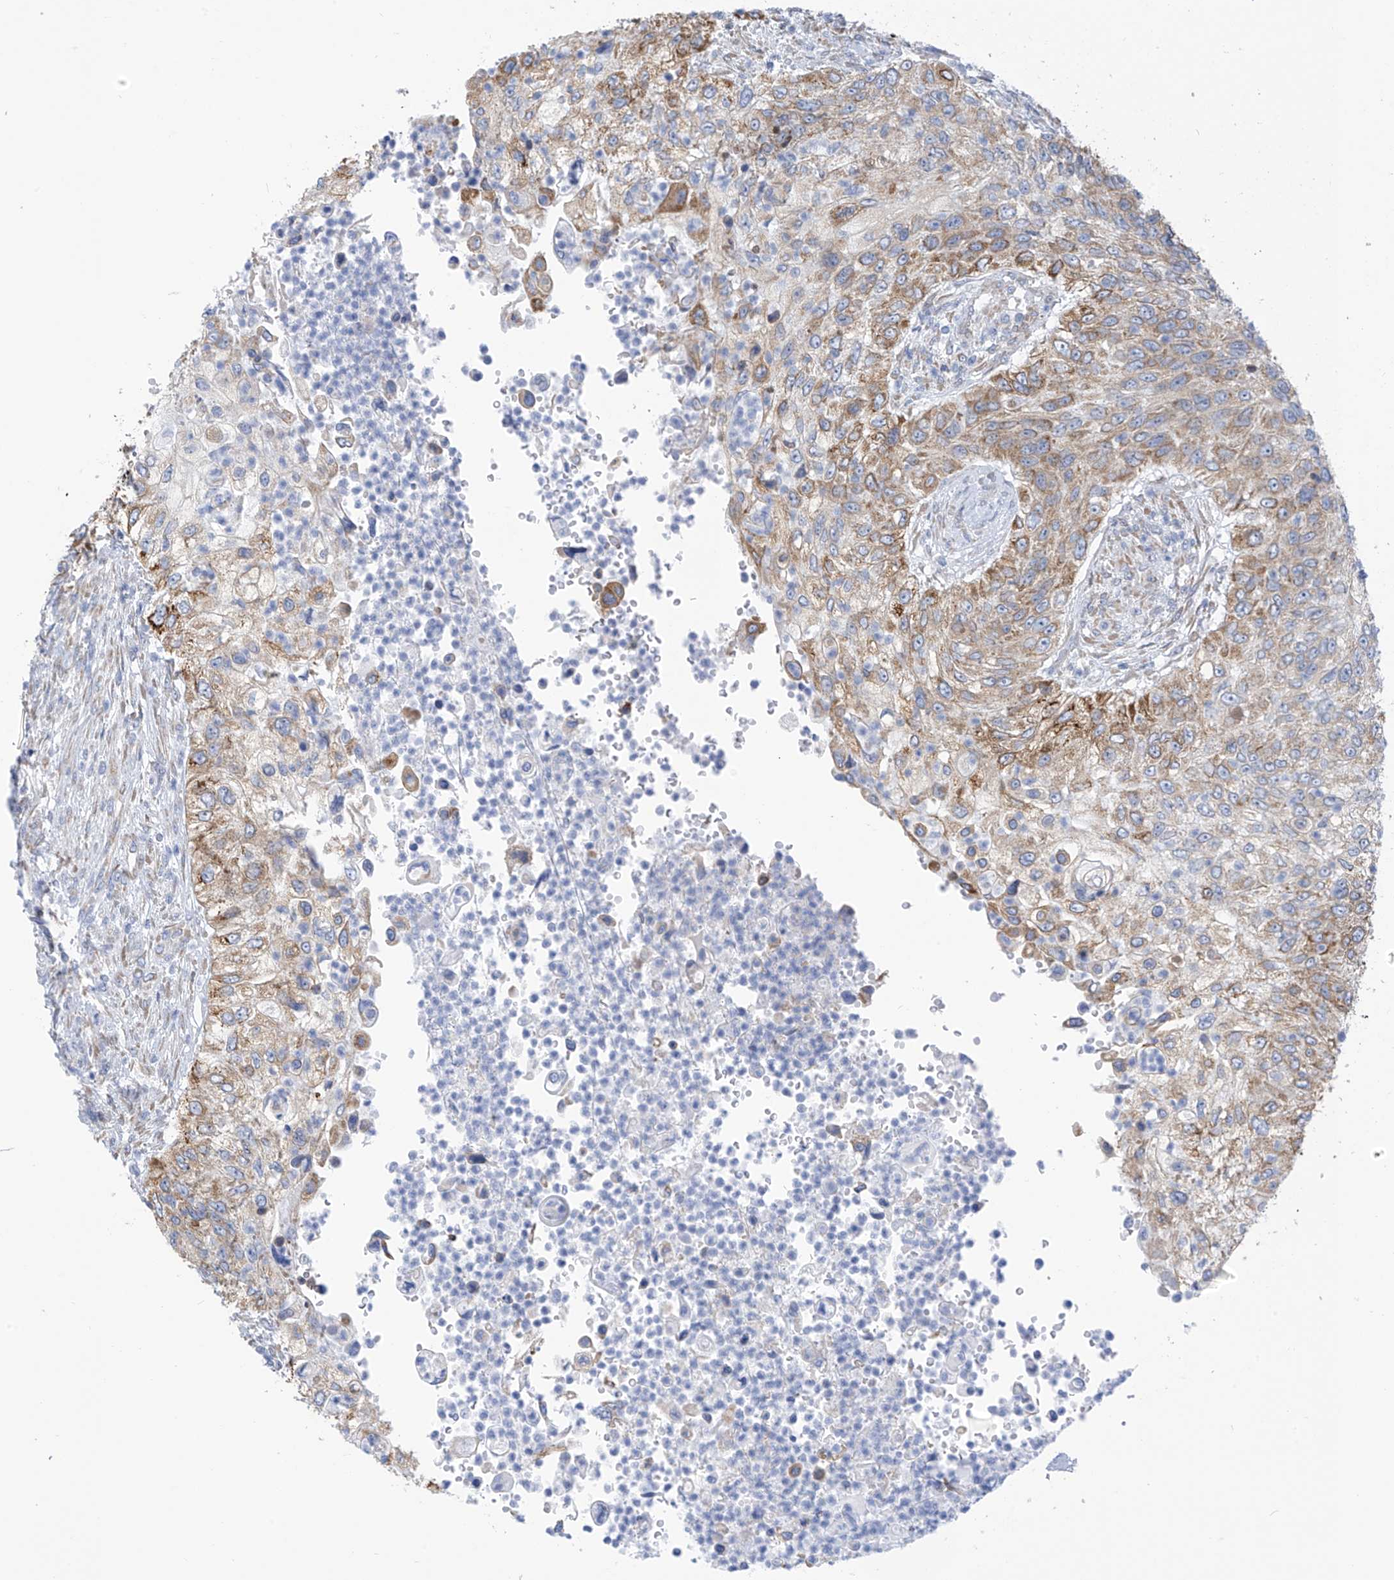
{"staining": {"intensity": "moderate", "quantity": "25%-75%", "location": "cytoplasmic/membranous"}, "tissue": "urothelial cancer", "cell_type": "Tumor cells", "image_type": "cancer", "snomed": [{"axis": "morphology", "description": "Urothelial carcinoma, High grade"}, {"axis": "topography", "description": "Urinary bladder"}], "caption": "Urothelial cancer stained with a protein marker shows moderate staining in tumor cells.", "gene": "RCN2", "patient": {"sex": "female", "age": 60}}